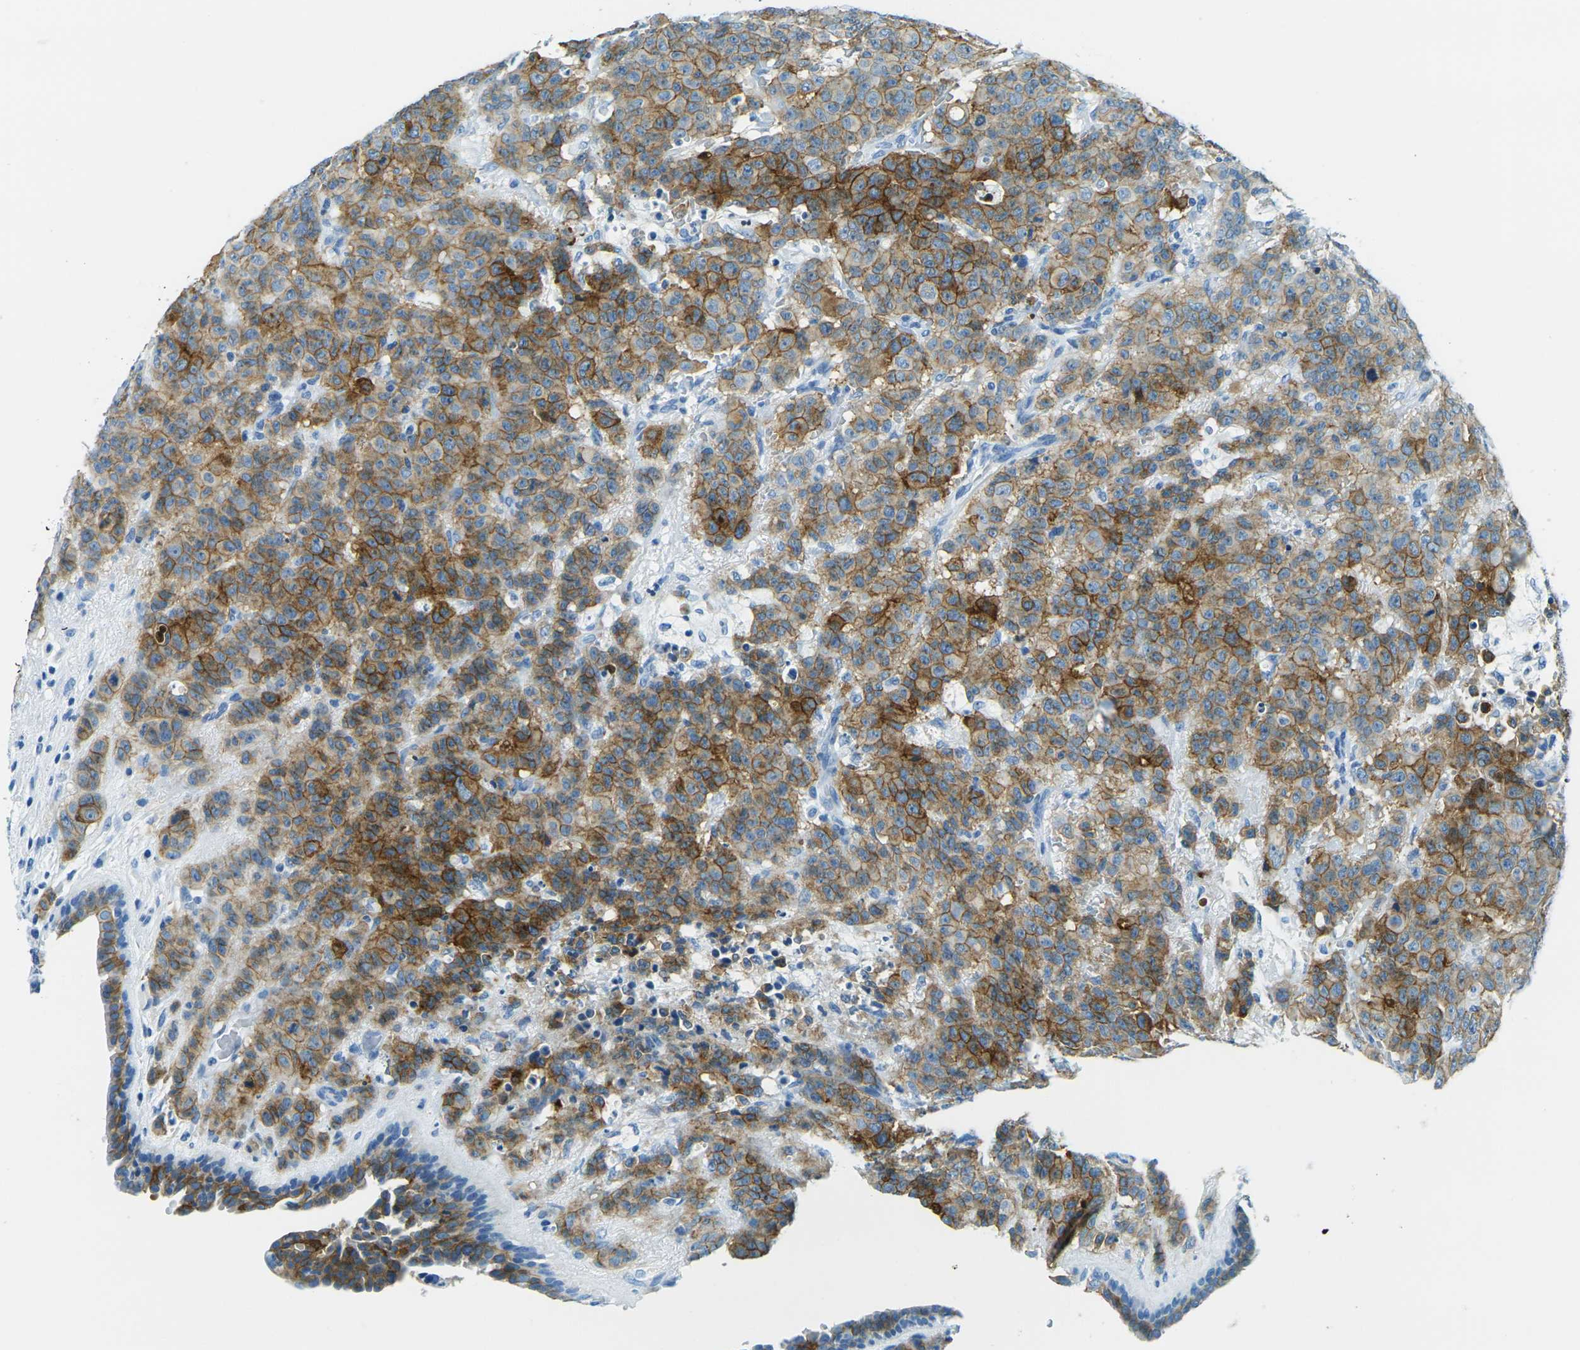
{"staining": {"intensity": "moderate", "quantity": ">75%", "location": "cytoplasmic/membranous"}, "tissue": "breast cancer", "cell_type": "Tumor cells", "image_type": "cancer", "snomed": [{"axis": "morphology", "description": "Duct carcinoma"}, {"axis": "topography", "description": "Breast"}], "caption": "DAB (3,3'-diaminobenzidine) immunohistochemical staining of intraductal carcinoma (breast) shows moderate cytoplasmic/membranous protein staining in approximately >75% of tumor cells.", "gene": "OCLN", "patient": {"sex": "female", "age": 40}}